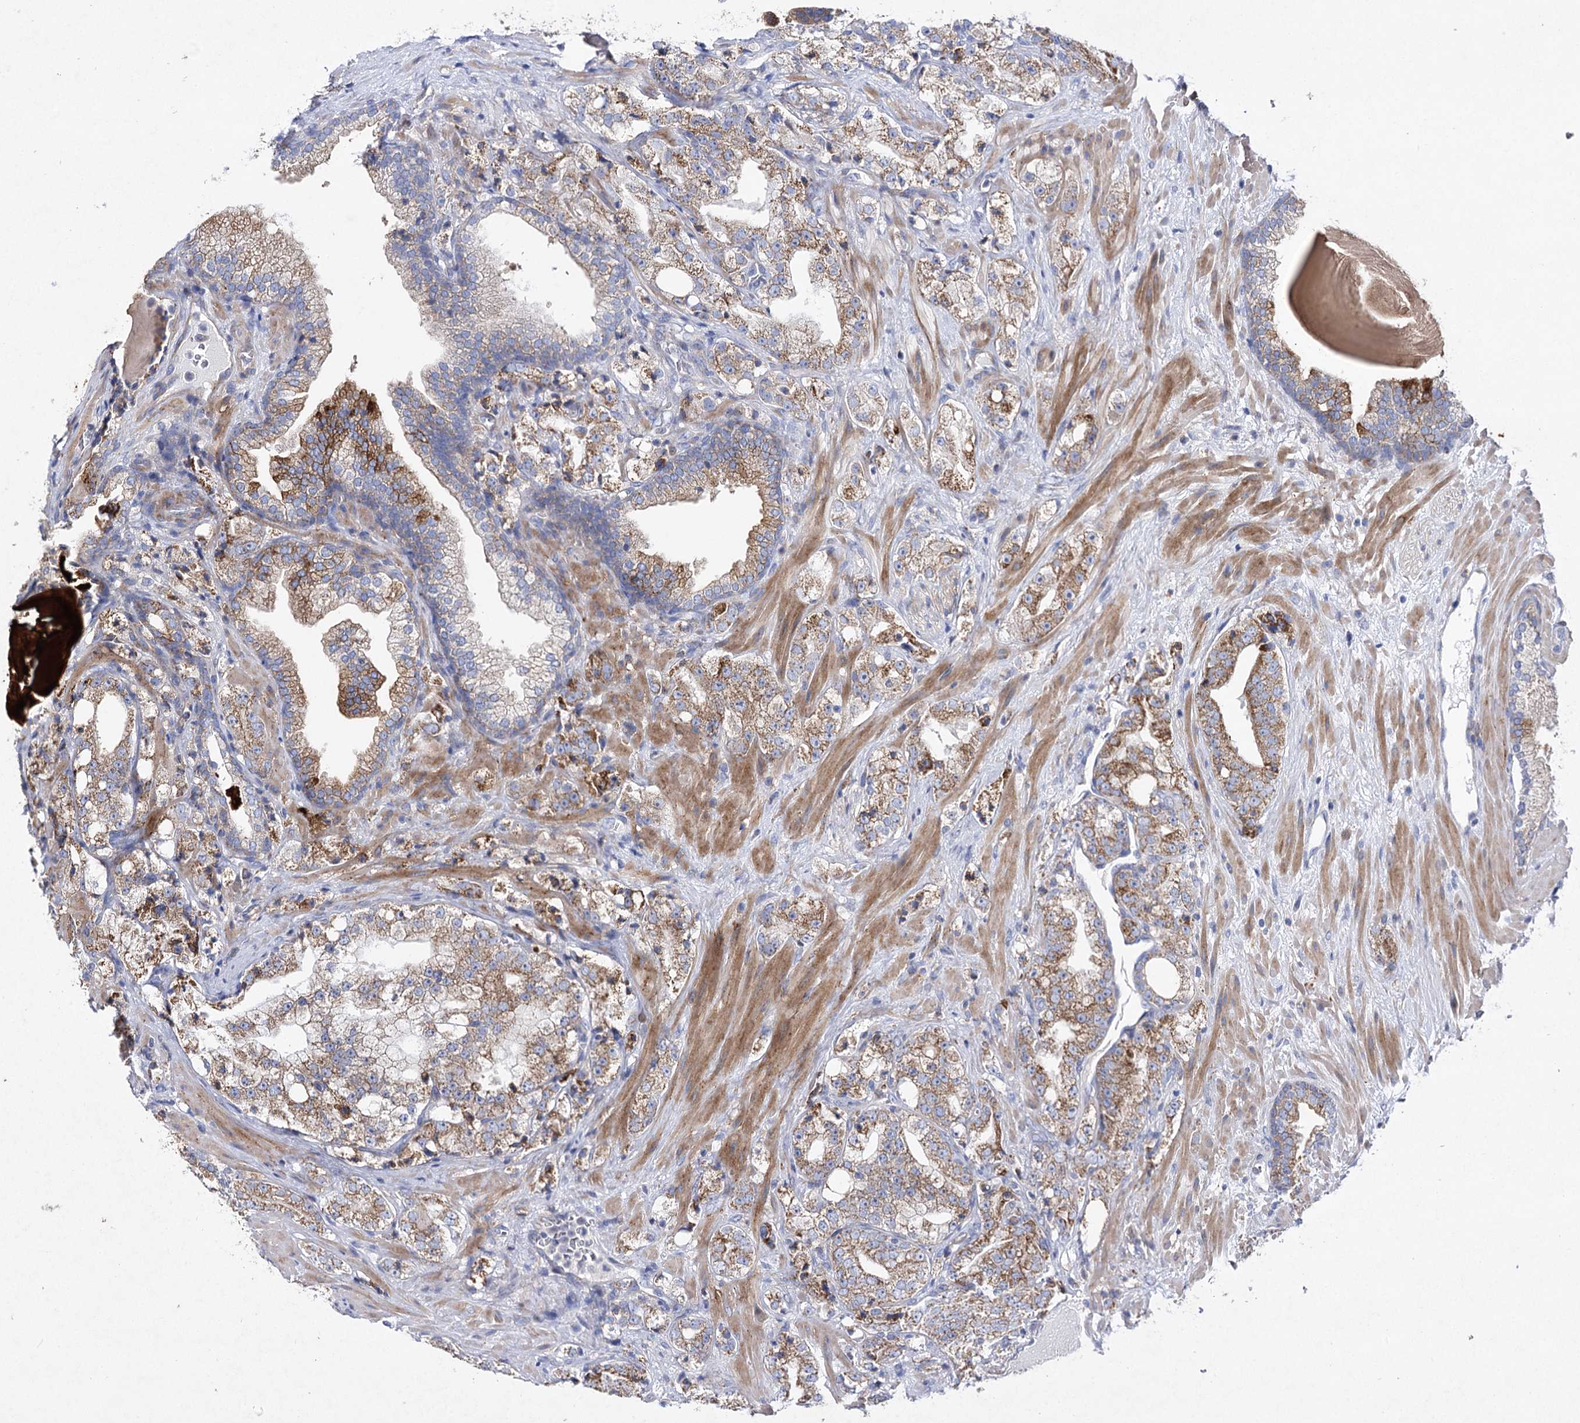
{"staining": {"intensity": "moderate", "quantity": ">75%", "location": "cytoplasmic/membranous"}, "tissue": "prostate cancer", "cell_type": "Tumor cells", "image_type": "cancer", "snomed": [{"axis": "morphology", "description": "Adenocarcinoma, High grade"}, {"axis": "topography", "description": "Prostate"}], "caption": "Immunohistochemical staining of prostate cancer exhibits medium levels of moderate cytoplasmic/membranous staining in approximately >75% of tumor cells. (brown staining indicates protein expression, while blue staining denotes nuclei).", "gene": "COX15", "patient": {"sex": "male", "age": 64}}